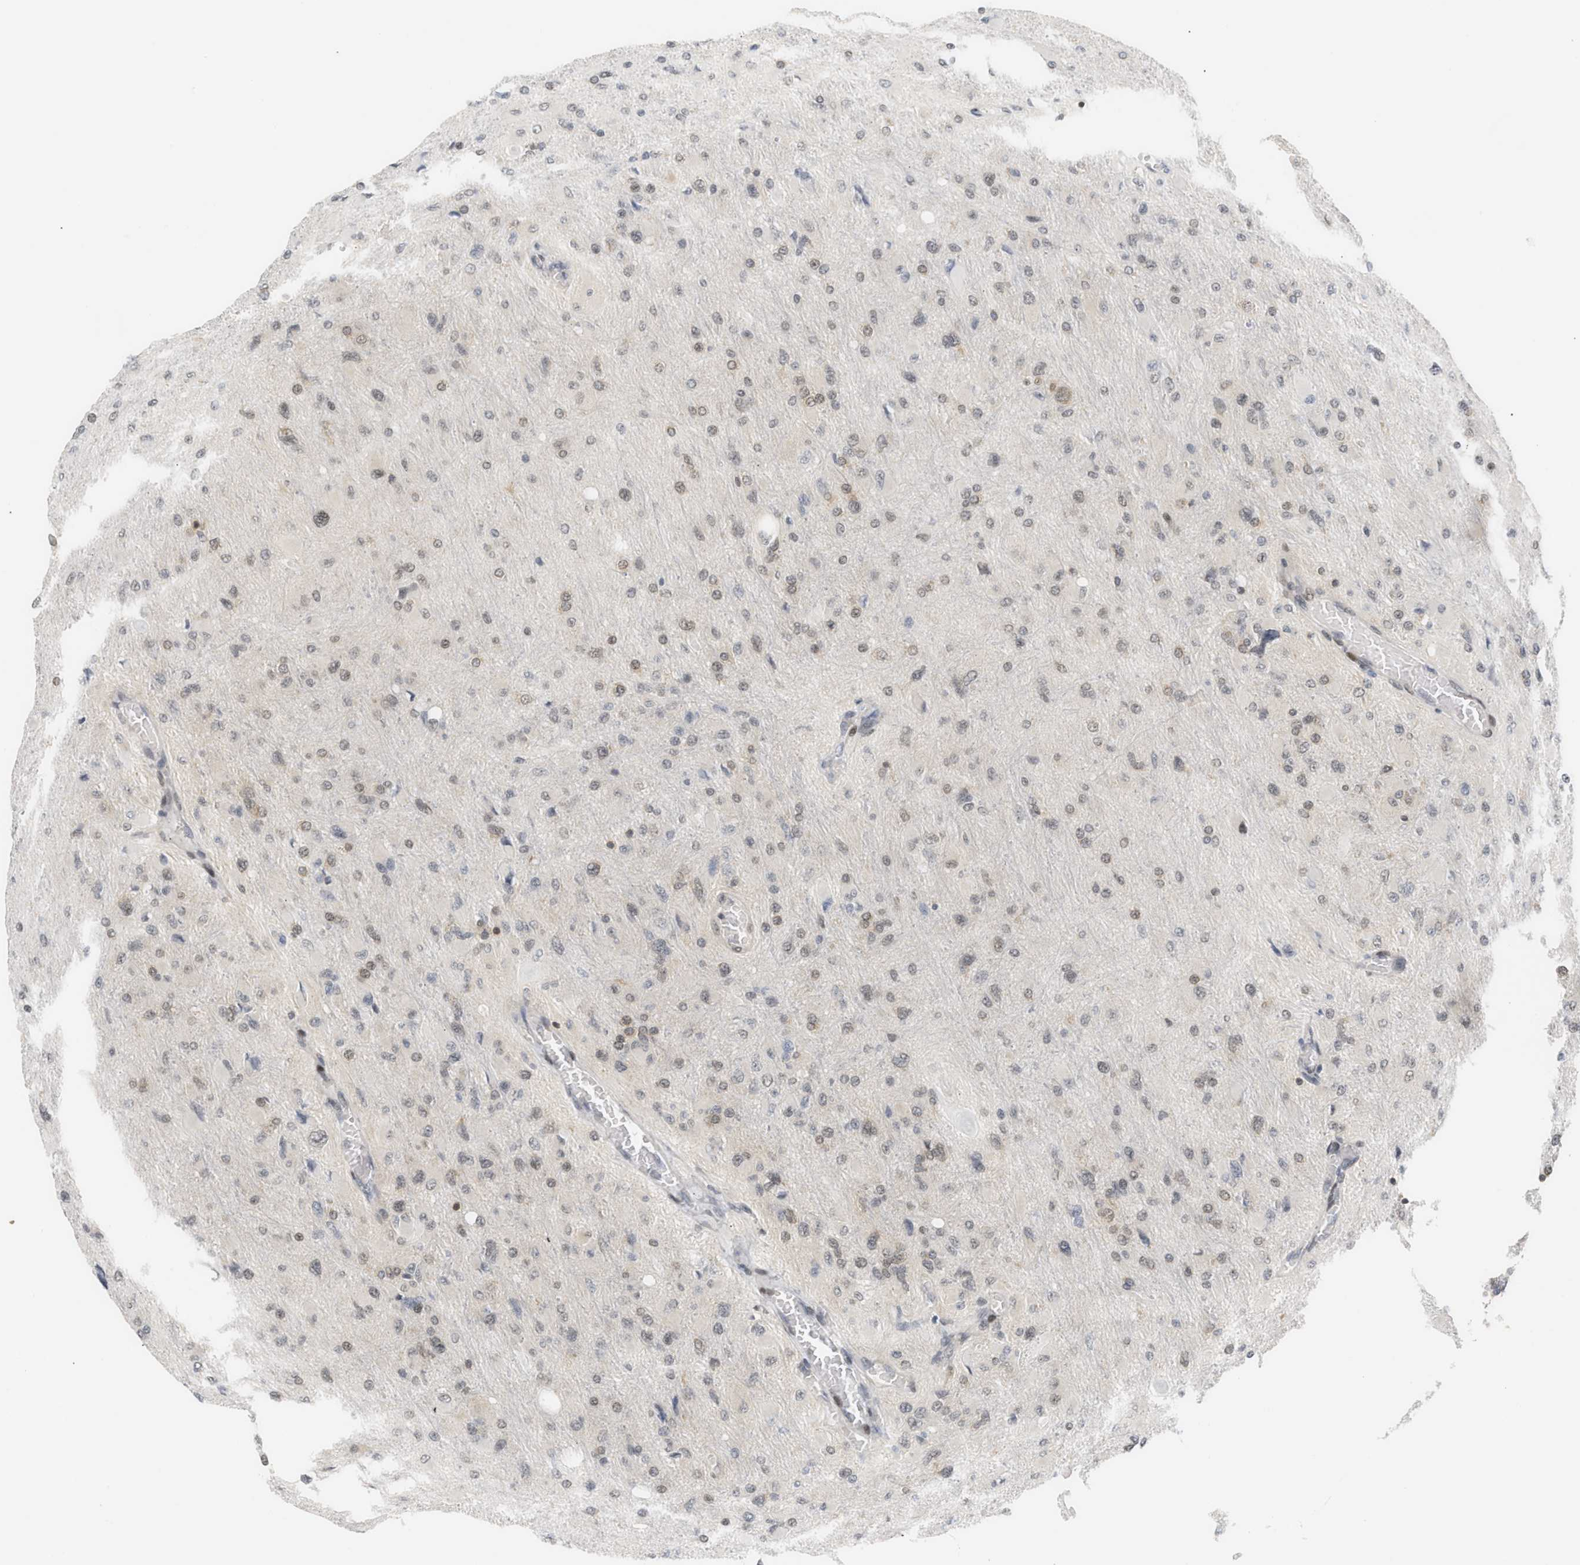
{"staining": {"intensity": "weak", "quantity": "25%-75%", "location": "nuclear"}, "tissue": "glioma", "cell_type": "Tumor cells", "image_type": "cancer", "snomed": [{"axis": "morphology", "description": "Glioma, malignant, High grade"}, {"axis": "topography", "description": "Cerebral cortex"}], "caption": "Glioma stained with a brown dye reveals weak nuclear positive staining in about 25%-75% of tumor cells.", "gene": "SSBP2", "patient": {"sex": "female", "age": 36}}